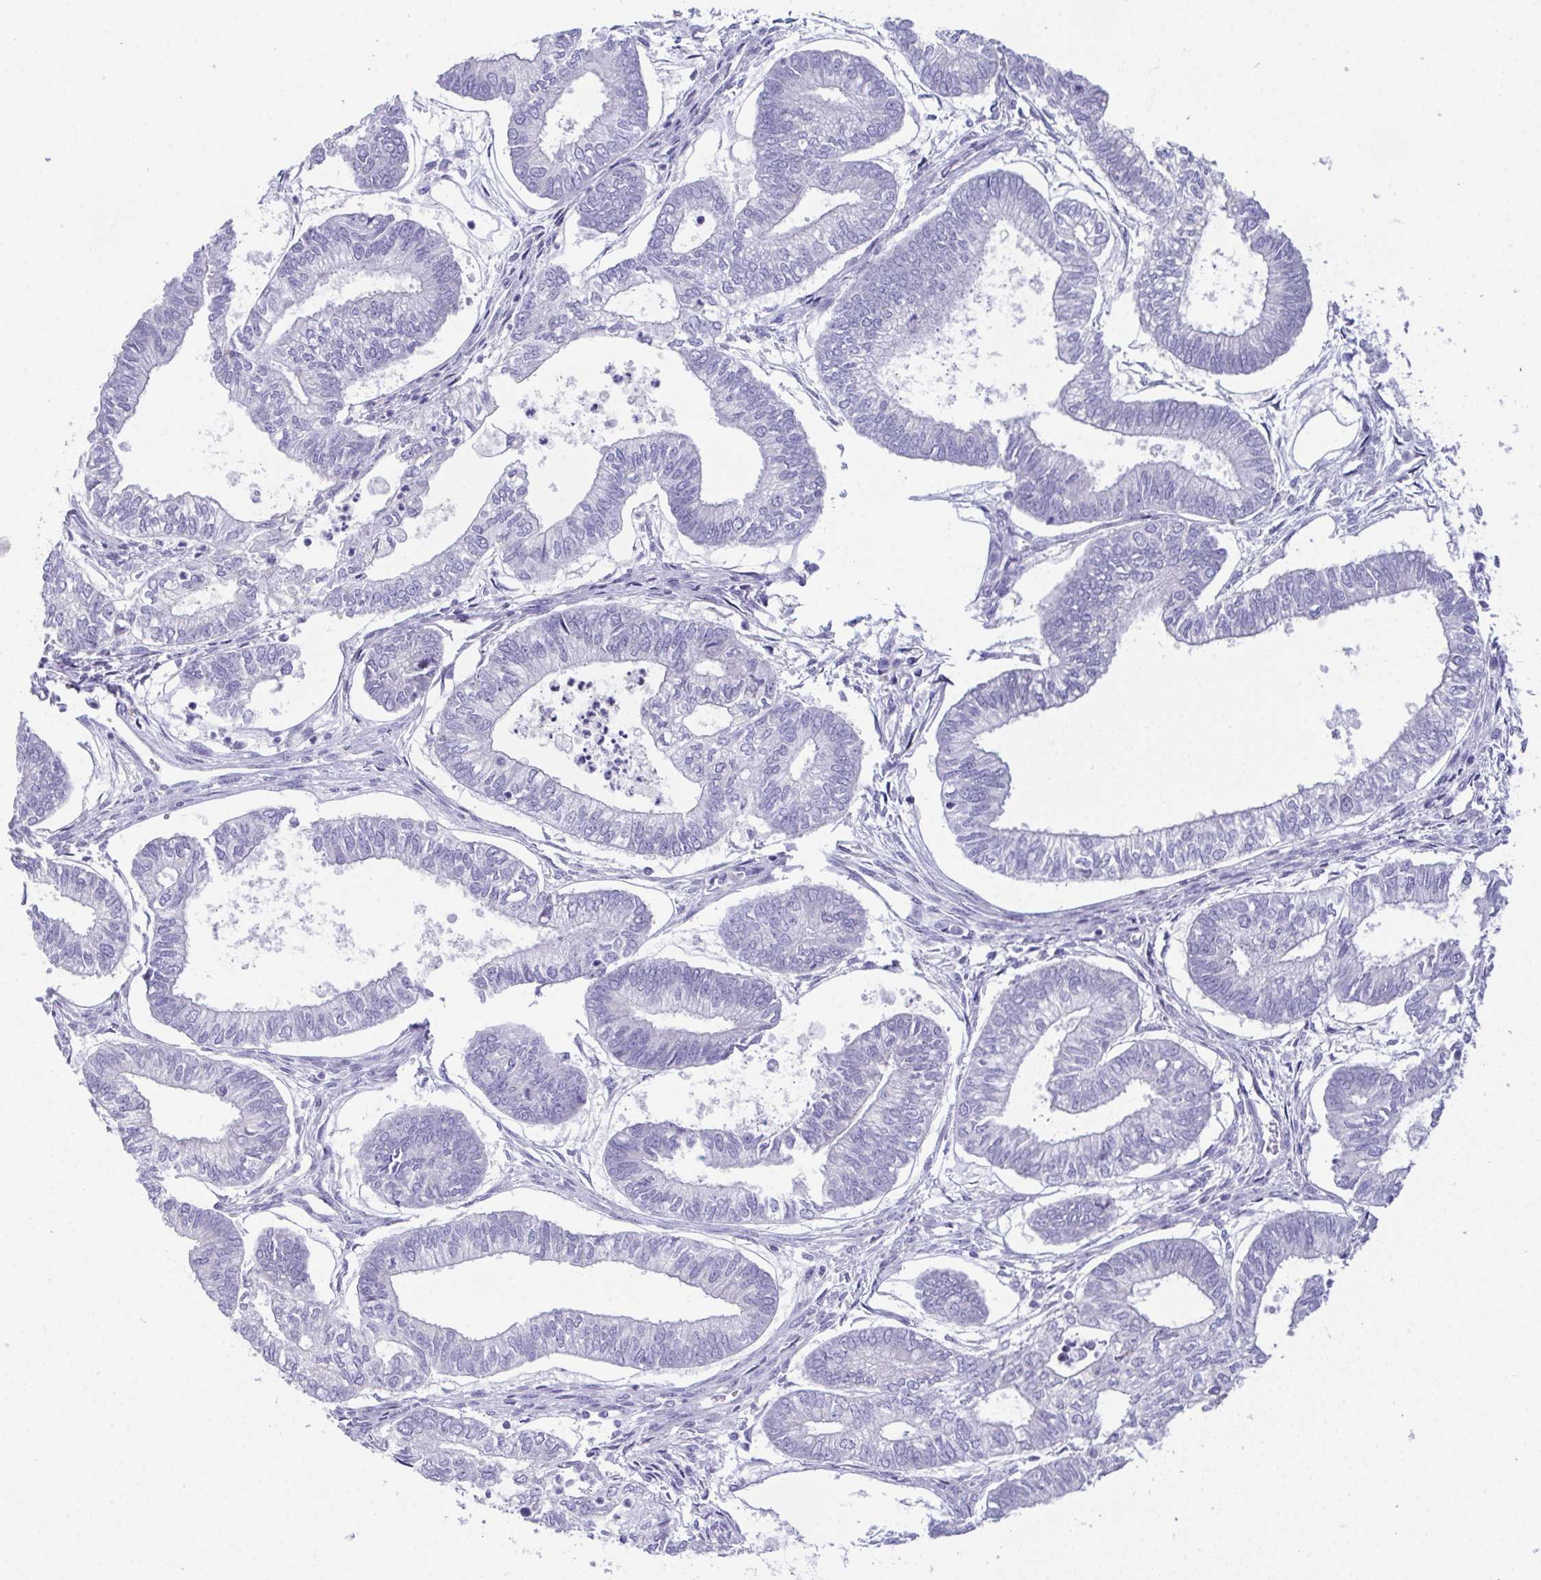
{"staining": {"intensity": "negative", "quantity": "none", "location": "none"}, "tissue": "ovarian cancer", "cell_type": "Tumor cells", "image_type": "cancer", "snomed": [{"axis": "morphology", "description": "Carcinoma, endometroid"}, {"axis": "topography", "description": "Ovary"}], "caption": "Immunohistochemical staining of endometroid carcinoma (ovarian) displays no significant expression in tumor cells.", "gene": "TEX19", "patient": {"sex": "female", "age": 64}}